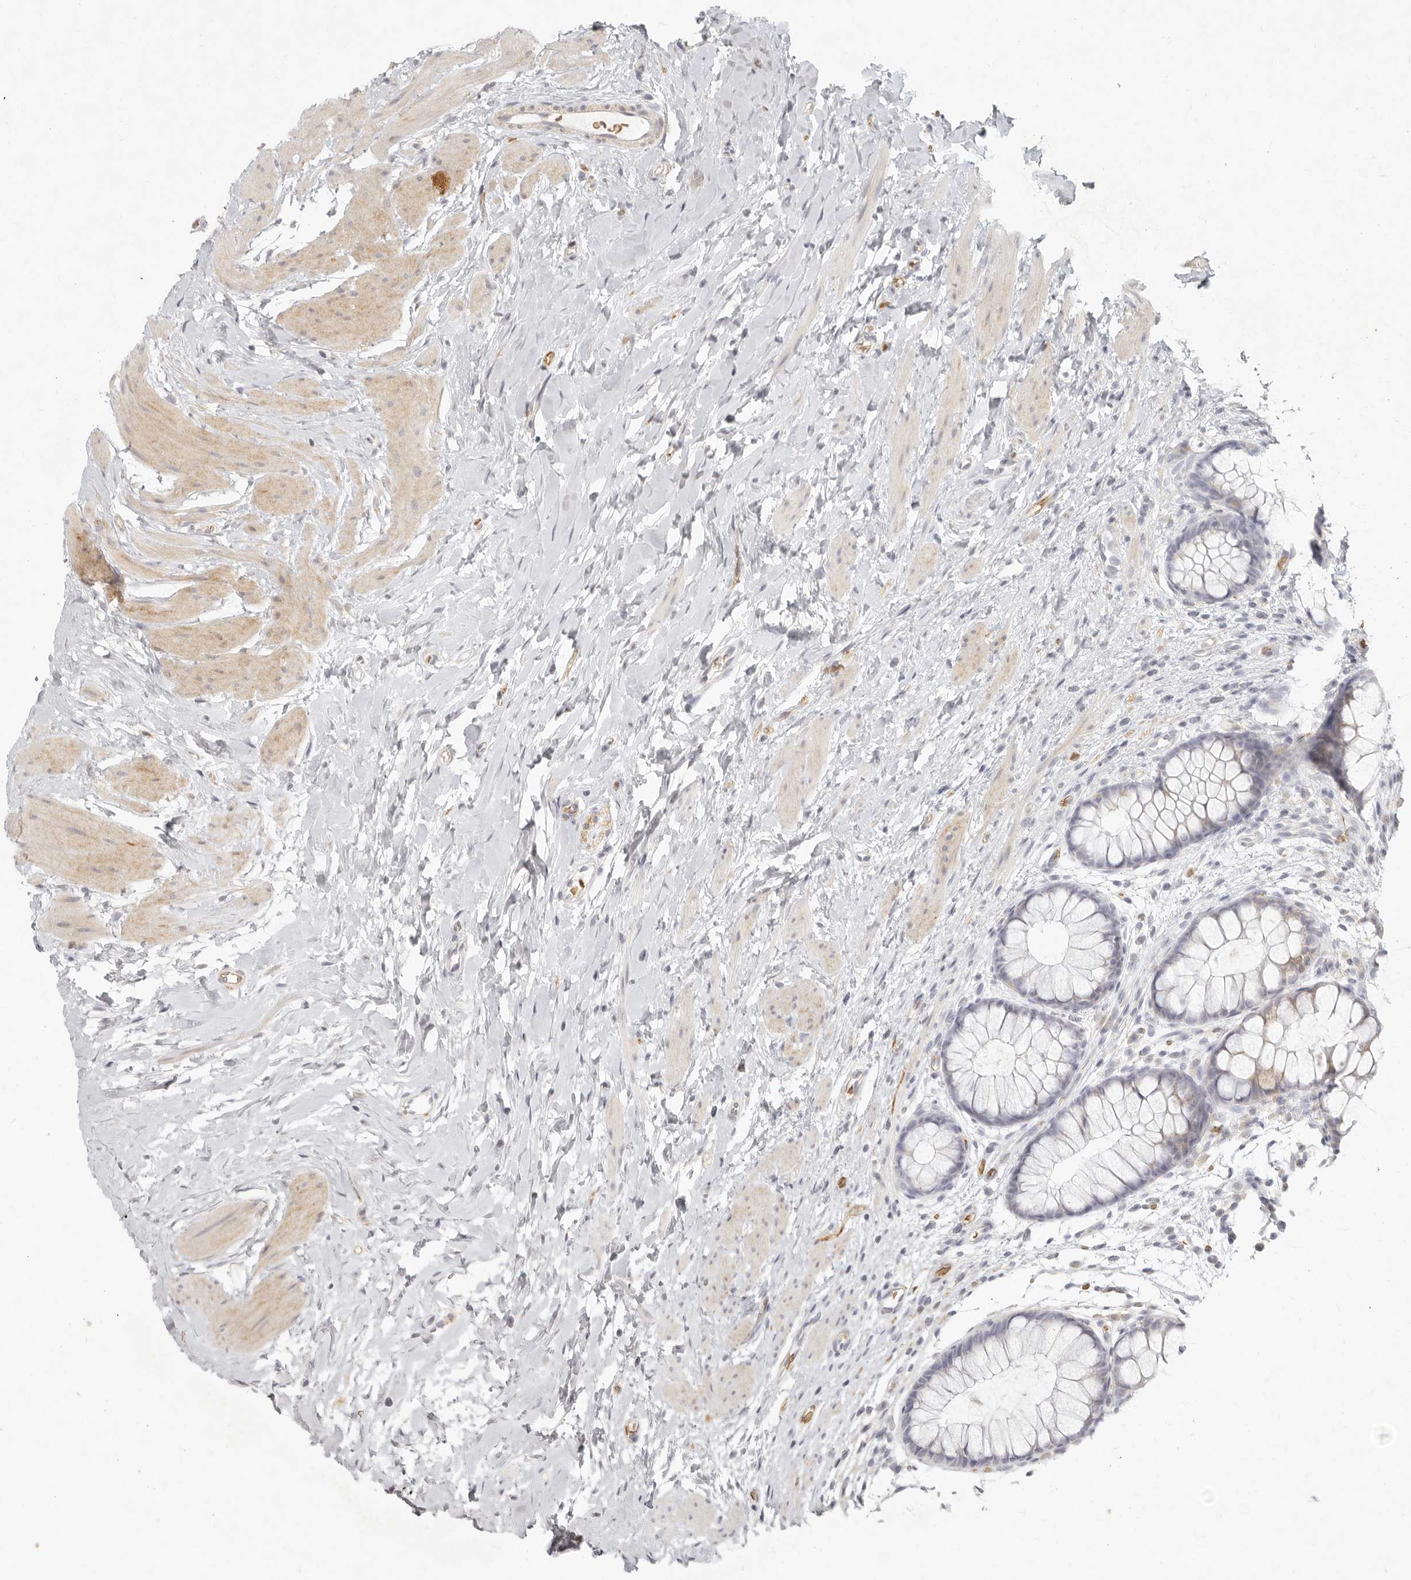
{"staining": {"intensity": "negative", "quantity": "none", "location": "none"}, "tissue": "colon", "cell_type": "Endothelial cells", "image_type": "normal", "snomed": [{"axis": "morphology", "description": "Normal tissue, NOS"}, {"axis": "topography", "description": "Colon"}], "caption": "Photomicrograph shows no significant protein staining in endothelial cells of benign colon. (Stains: DAB immunohistochemistry with hematoxylin counter stain, Microscopy: brightfield microscopy at high magnification).", "gene": "NIBAN1", "patient": {"sex": "female", "age": 62}}